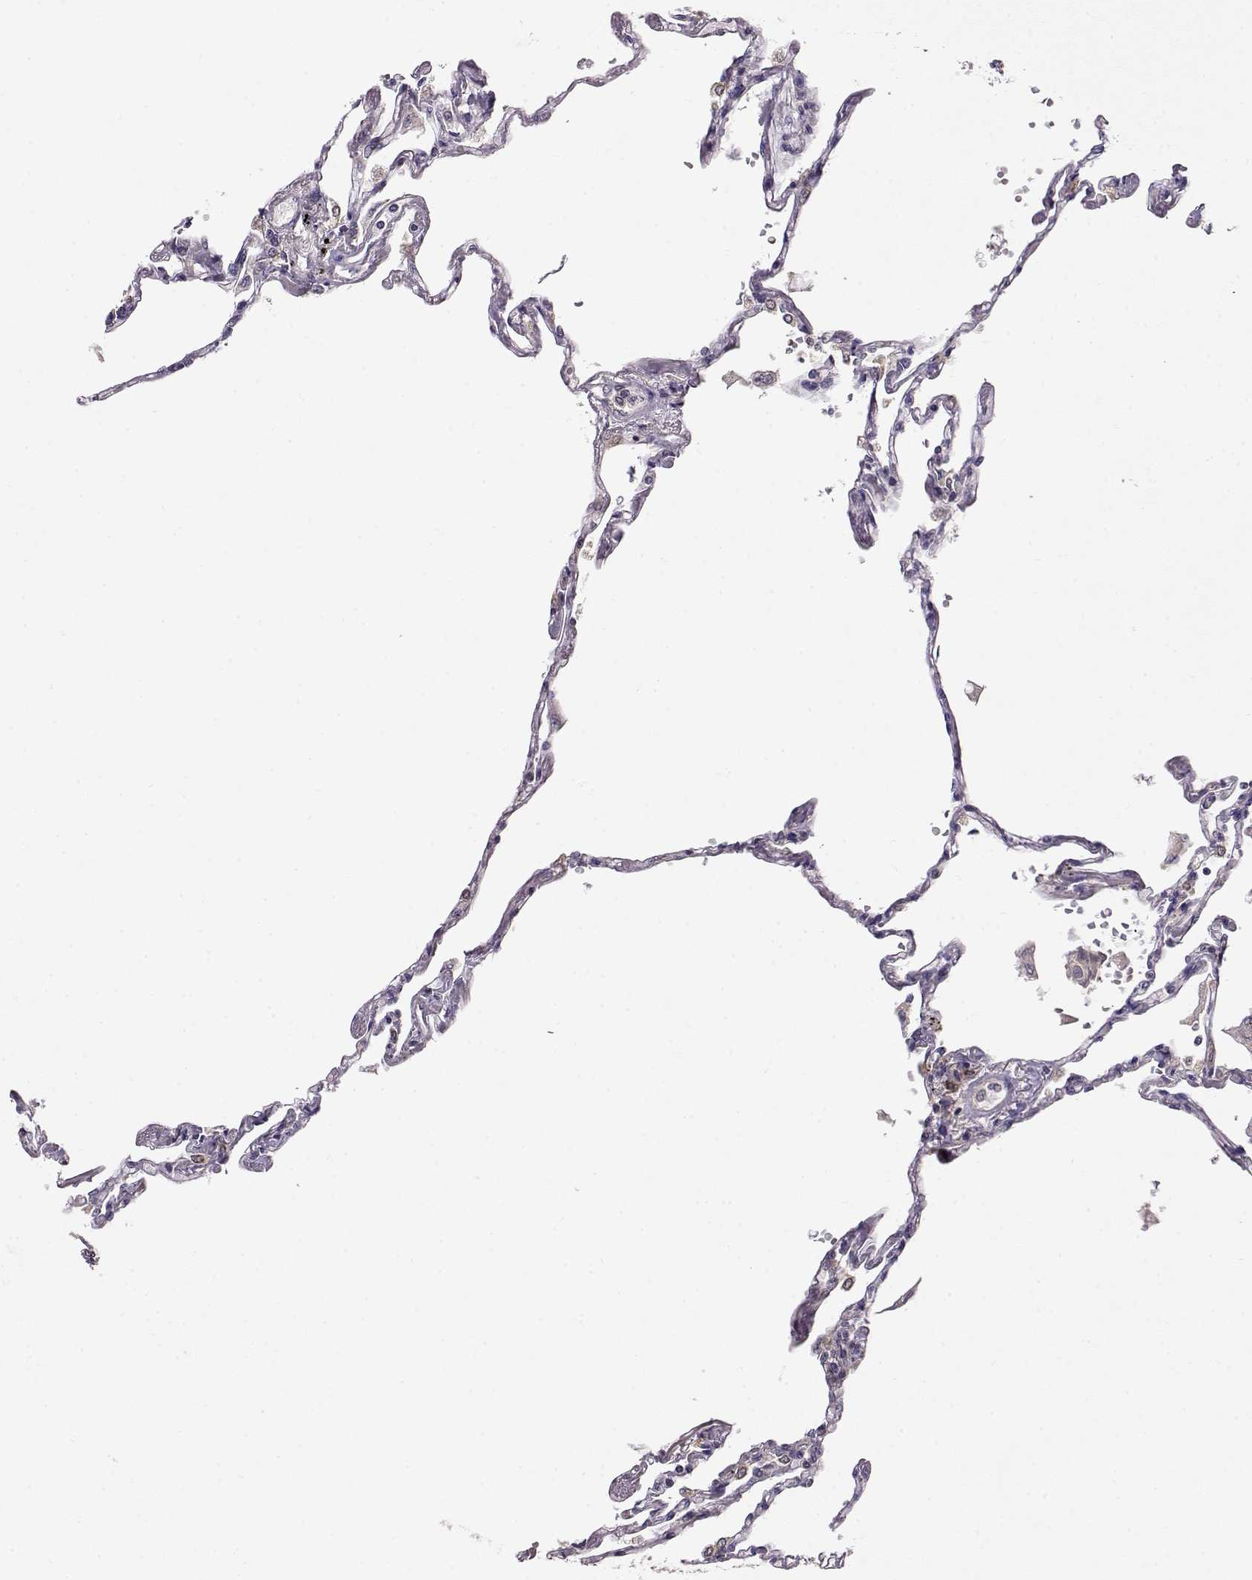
{"staining": {"intensity": "negative", "quantity": "none", "location": "none"}, "tissue": "lung", "cell_type": "Alveolar cells", "image_type": "normal", "snomed": [{"axis": "morphology", "description": "Normal tissue, NOS"}, {"axis": "topography", "description": "Lung"}], "caption": "Alveolar cells show no significant positivity in benign lung.", "gene": "ERGIC2", "patient": {"sex": "female", "age": 67}}